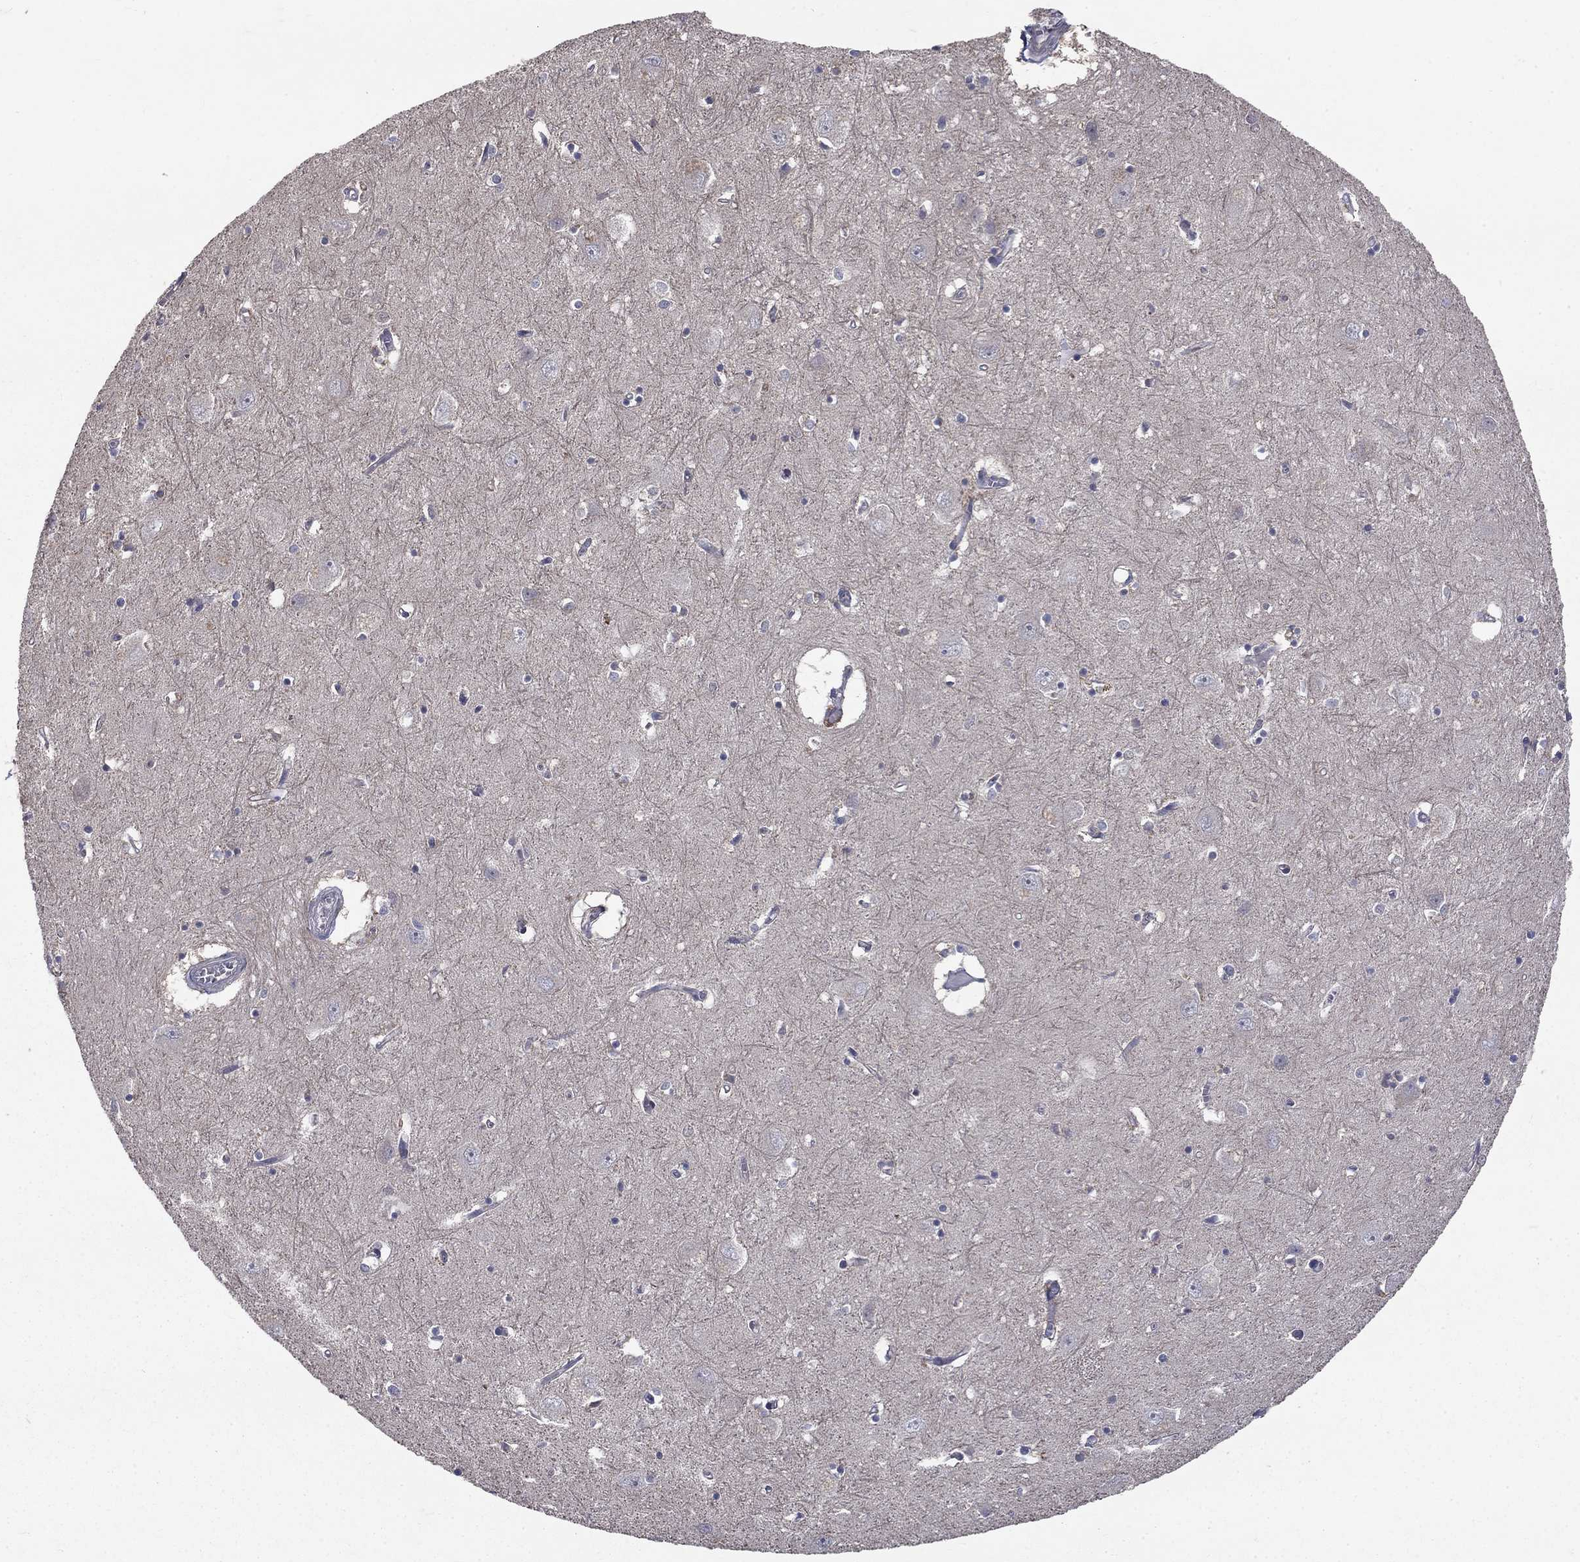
{"staining": {"intensity": "negative", "quantity": "none", "location": "none"}, "tissue": "caudate", "cell_type": "Glial cells", "image_type": "normal", "snomed": [{"axis": "morphology", "description": "Normal tissue, NOS"}, {"axis": "topography", "description": "Lateral ventricle wall"}], "caption": "This is a micrograph of immunohistochemistry (IHC) staining of normal caudate, which shows no staining in glial cells.", "gene": "FAM3B", "patient": {"sex": "male", "age": 54}}